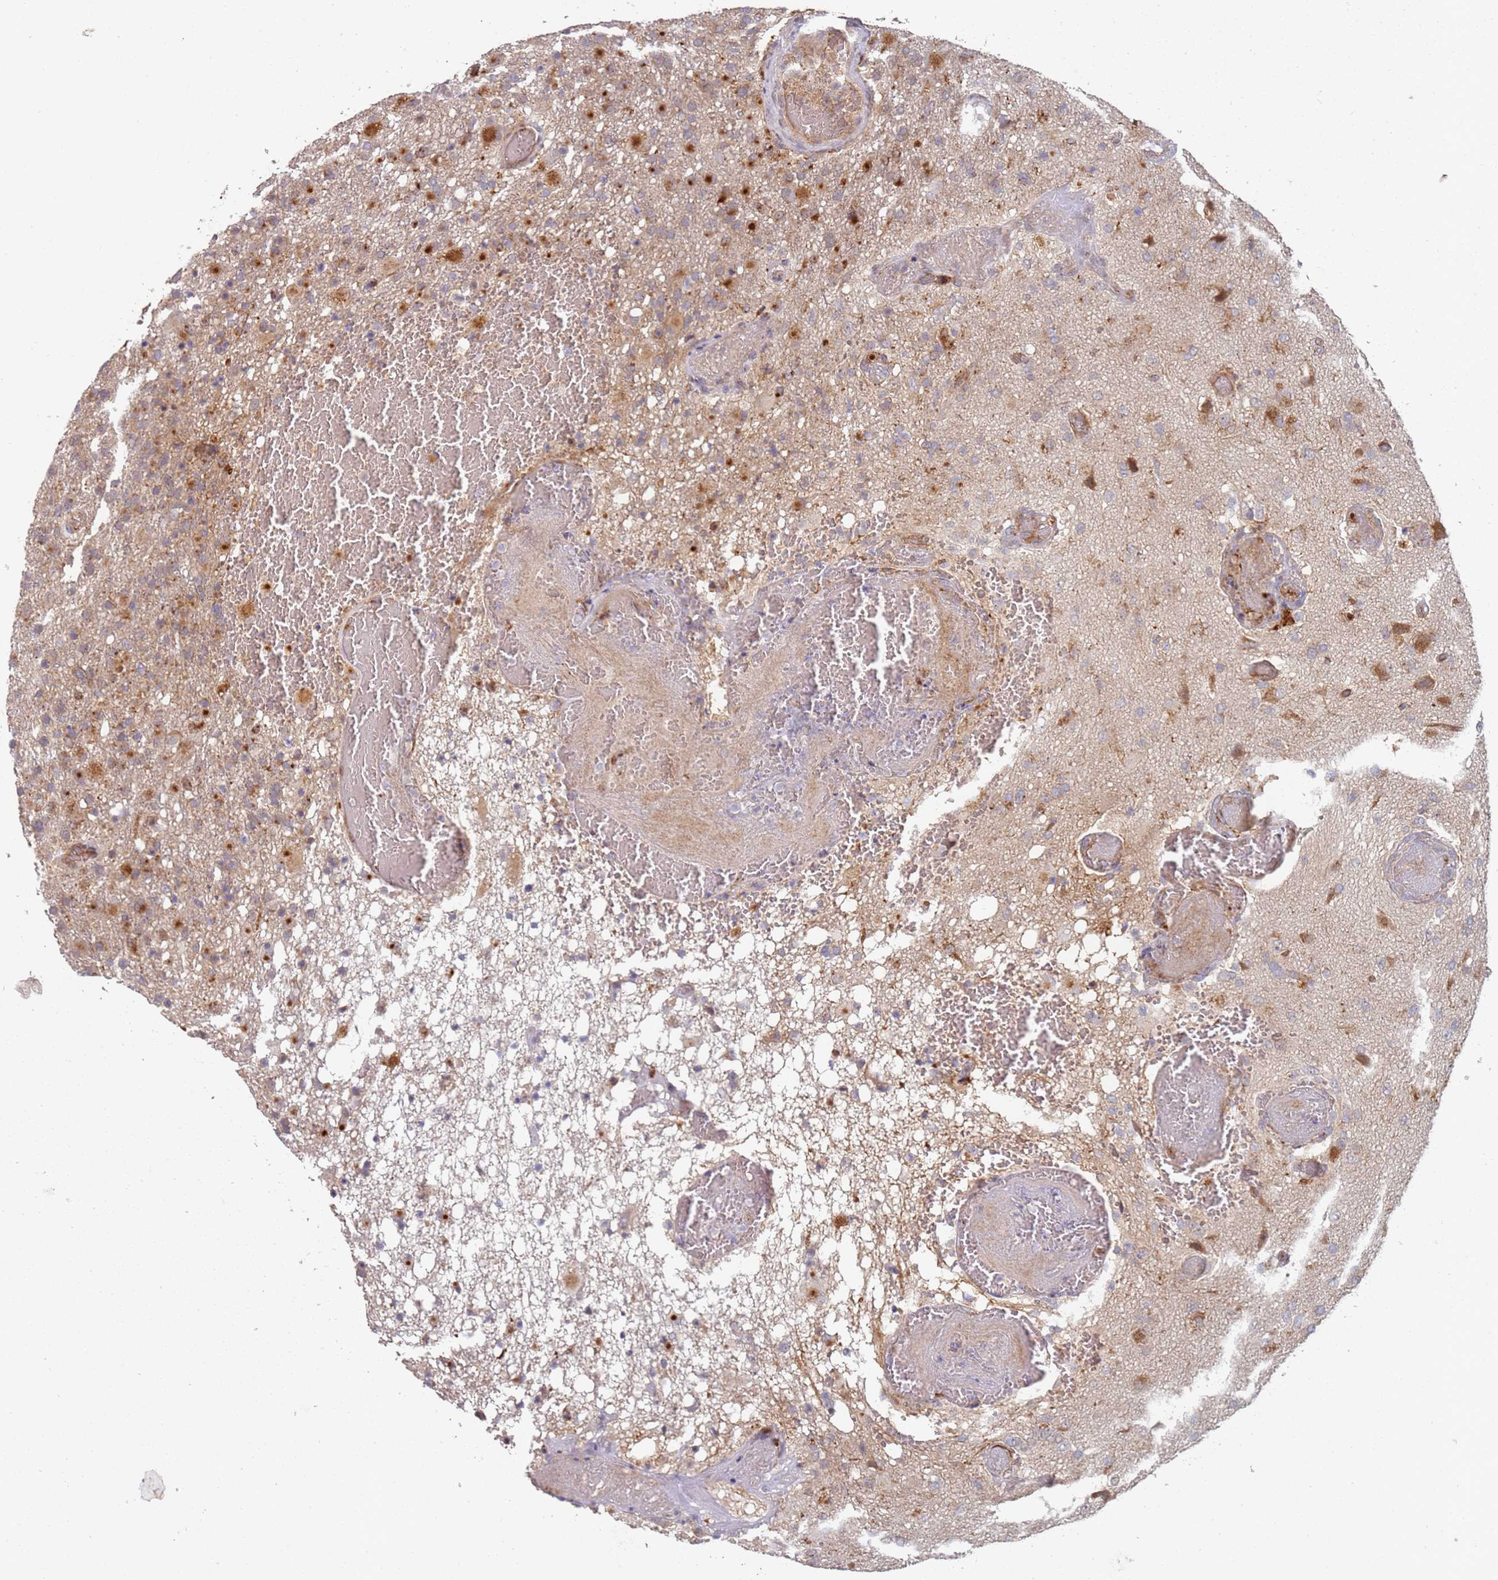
{"staining": {"intensity": "weak", "quantity": ">75%", "location": "cytoplasmic/membranous"}, "tissue": "glioma", "cell_type": "Tumor cells", "image_type": "cancer", "snomed": [{"axis": "morphology", "description": "Glioma, malignant, High grade"}, {"axis": "topography", "description": "Brain"}], "caption": "Malignant high-grade glioma stained with a brown dye exhibits weak cytoplasmic/membranous positive expression in approximately >75% of tumor cells.", "gene": "ABCB6", "patient": {"sex": "female", "age": 74}}